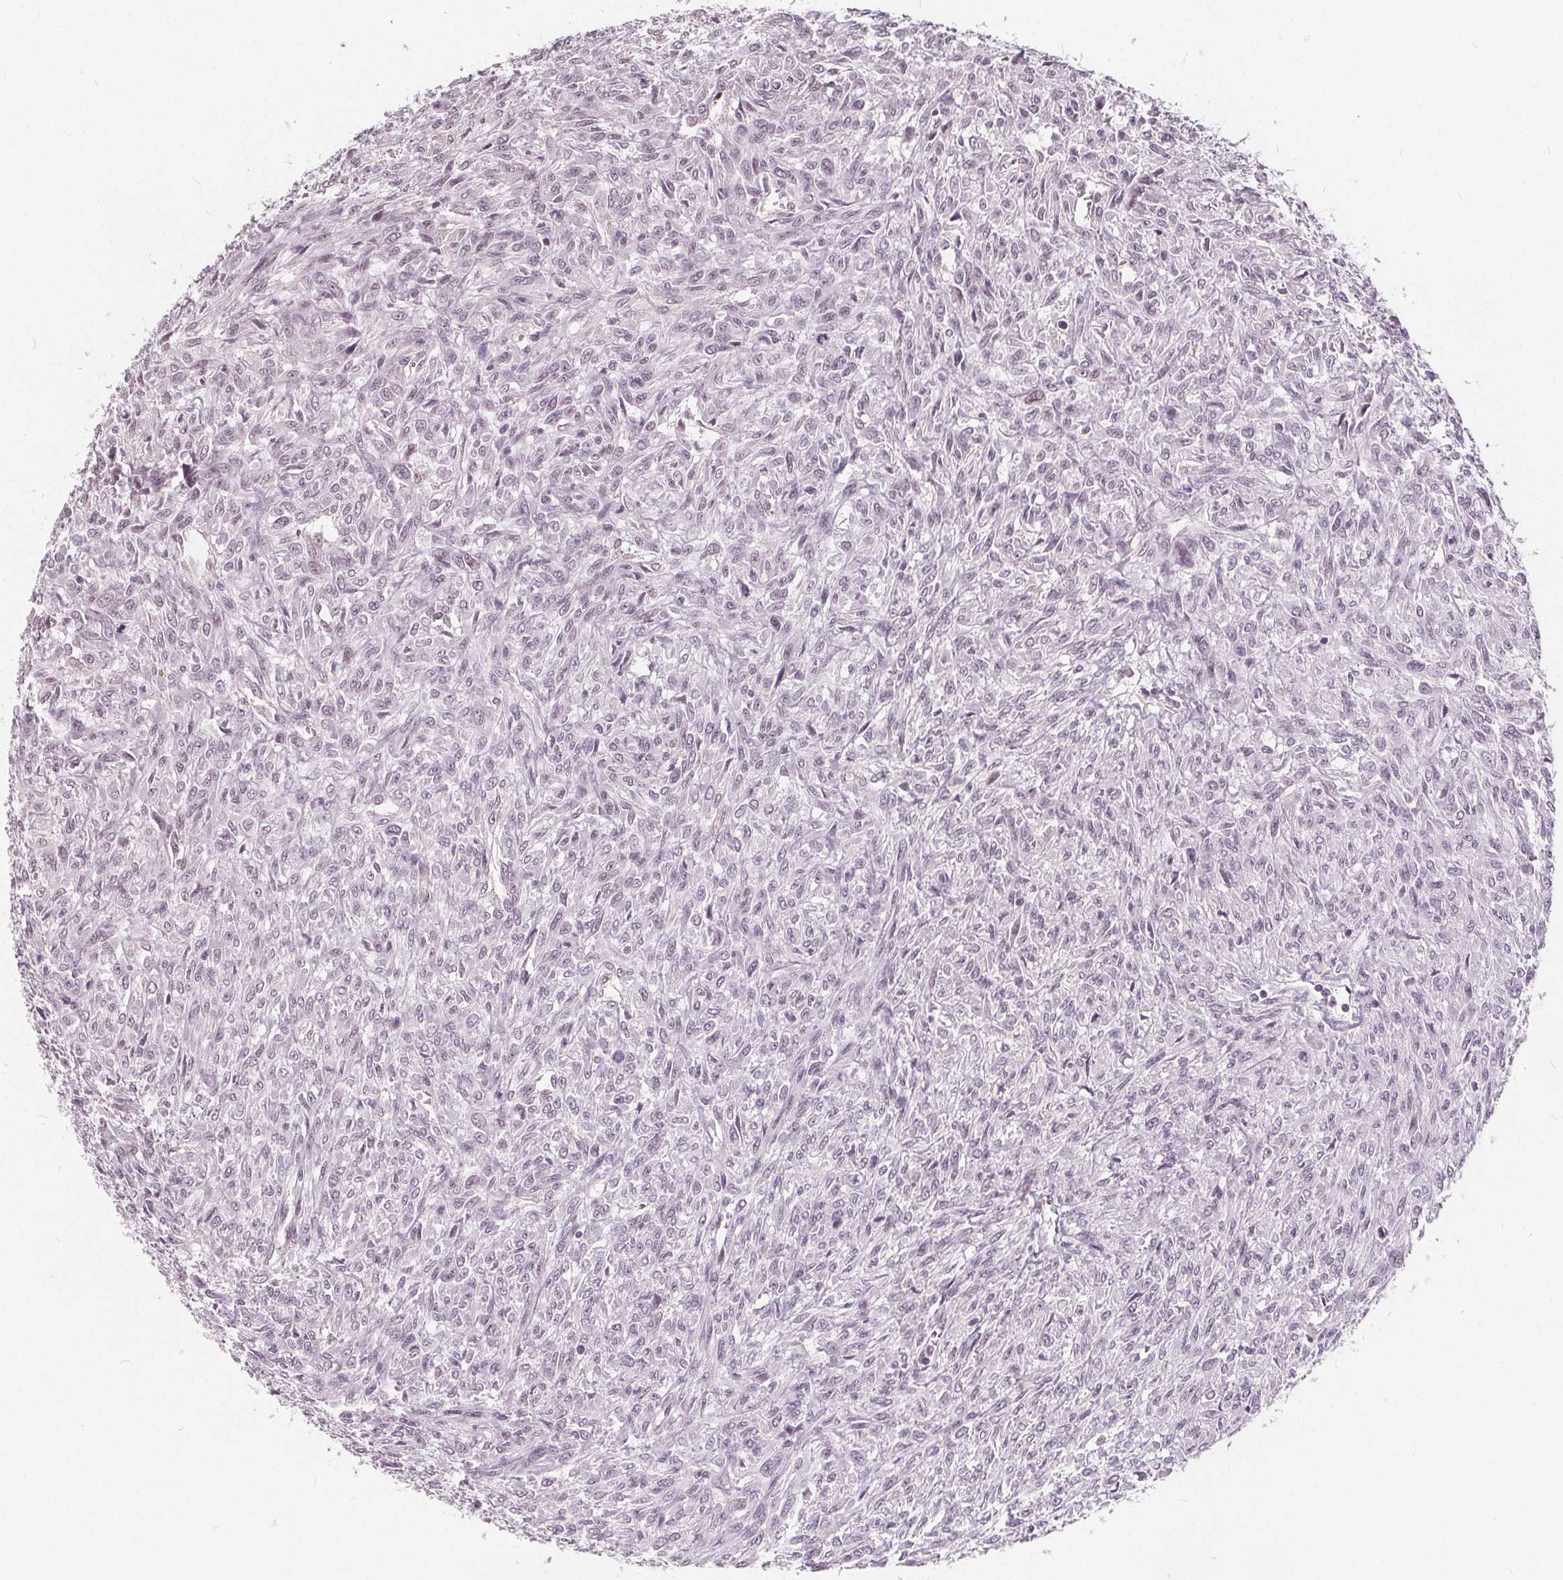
{"staining": {"intensity": "negative", "quantity": "none", "location": "none"}, "tissue": "renal cancer", "cell_type": "Tumor cells", "image_type": "cancer", "snomed": [{"axis": "morphology", "description": "Adenocarcinoma, NOS"}, {"axis": "topography", "description": "Kidney"}], "caption": "Tumor cells are negative for brown protein staining in renal cancer (adenocarcinoma). (Brightfield microscopy of DAB (3,3'-diaminobenzidine) immunohistochemistry (IHC) at high magnification).", "gene": "NUP210L", "patient": {"sex": "male", "age": 58}}